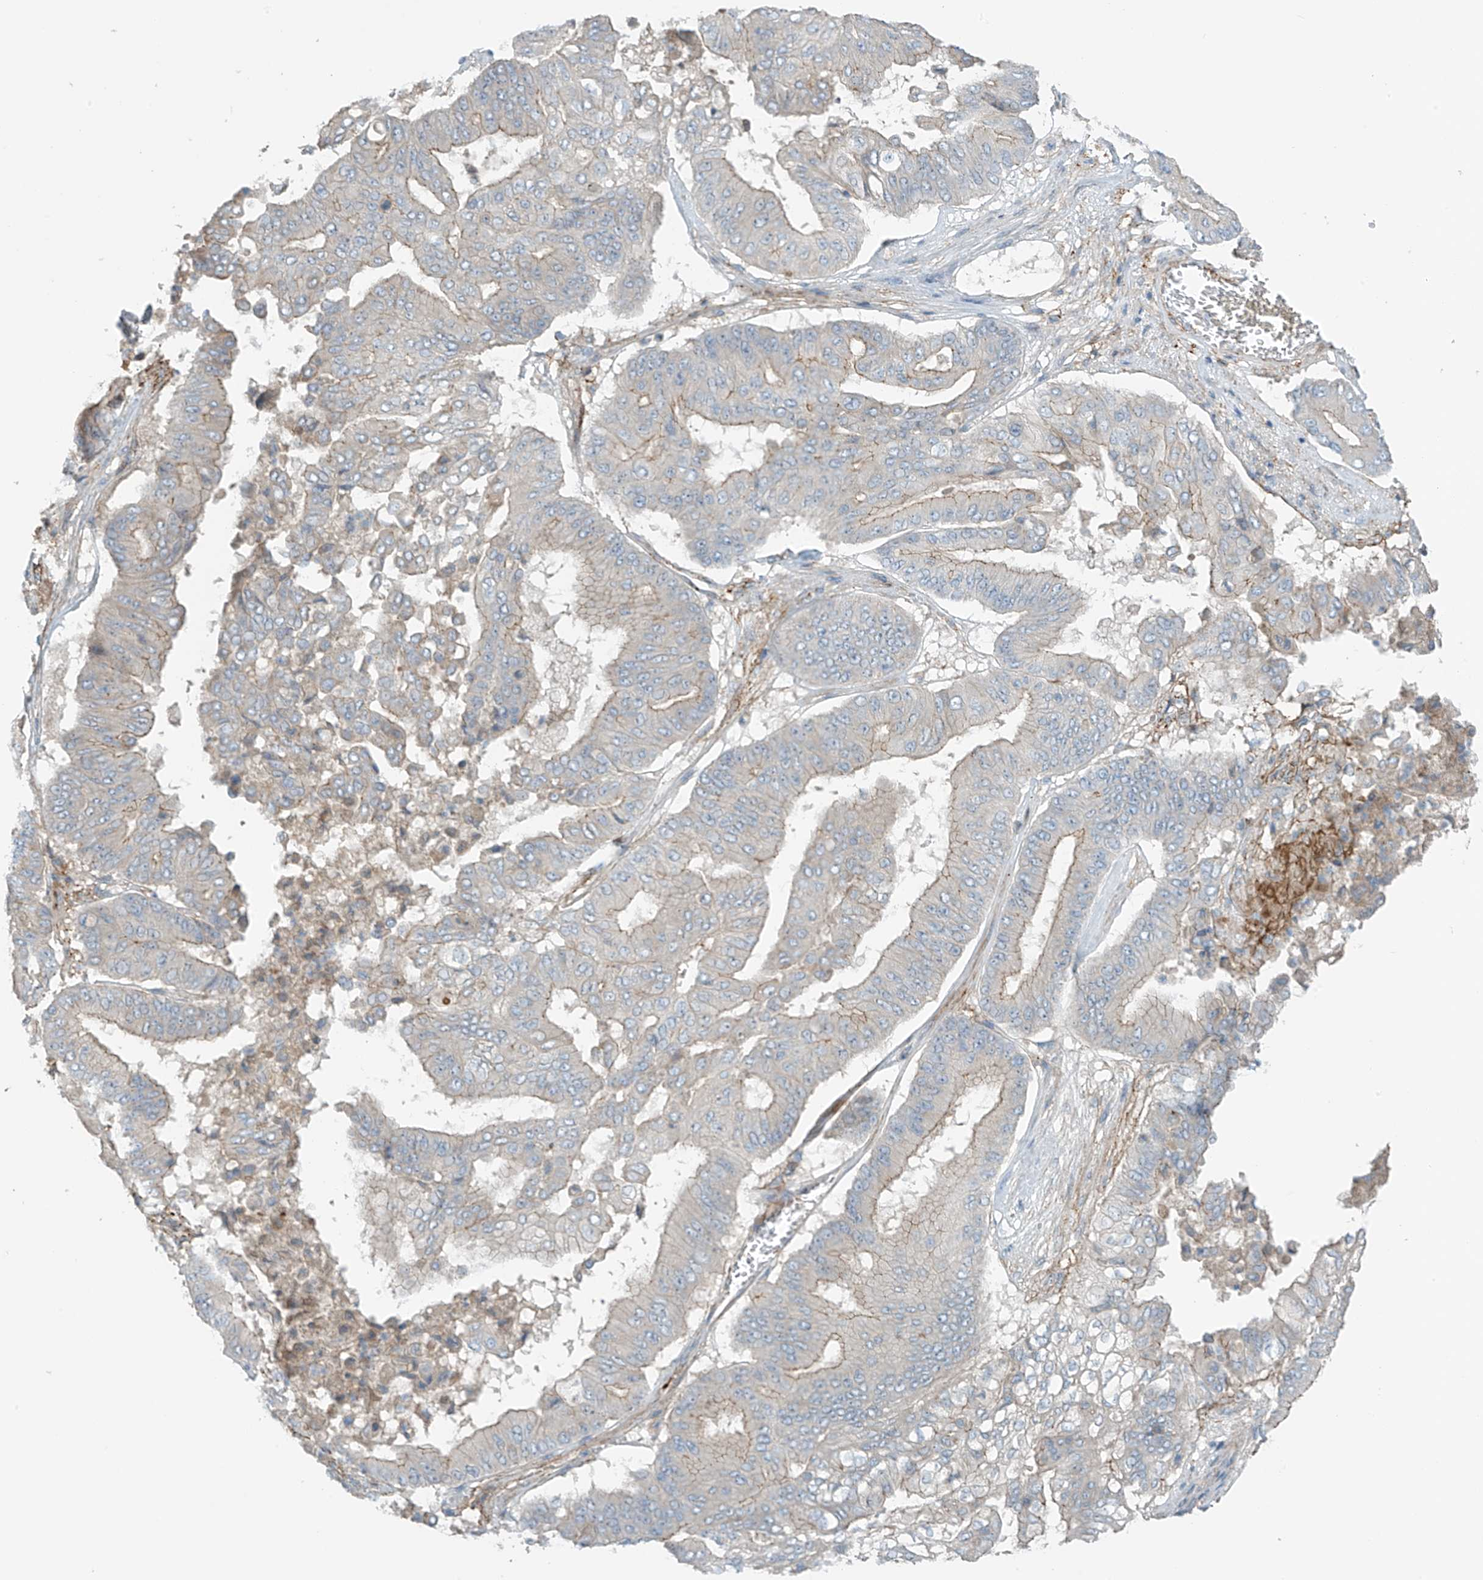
{"staining": {"intensity": "moderate", "quantity": "25%-75%", "location": "cytoplasmic/membranous"}, "tissue": "pancreatic cancer", "cell_type": "Tumor cells", "image_type": "cancer", "snomed": [{"axis": "morphology", "description": "Adenocarcinoma, NOS"}, {"axis": "topography", "description": "Pancreas"}], "caption": "Immunohistochemistry (DAB (3,3'-diaminobenzidine)) staining of pancreatic cancer displays moderate cytoplasmic/membranous protein expression in about 25%-75% of tumor cells.", "gene": "SLC9A2", "patient": {"sex": "female", "age": 77}}